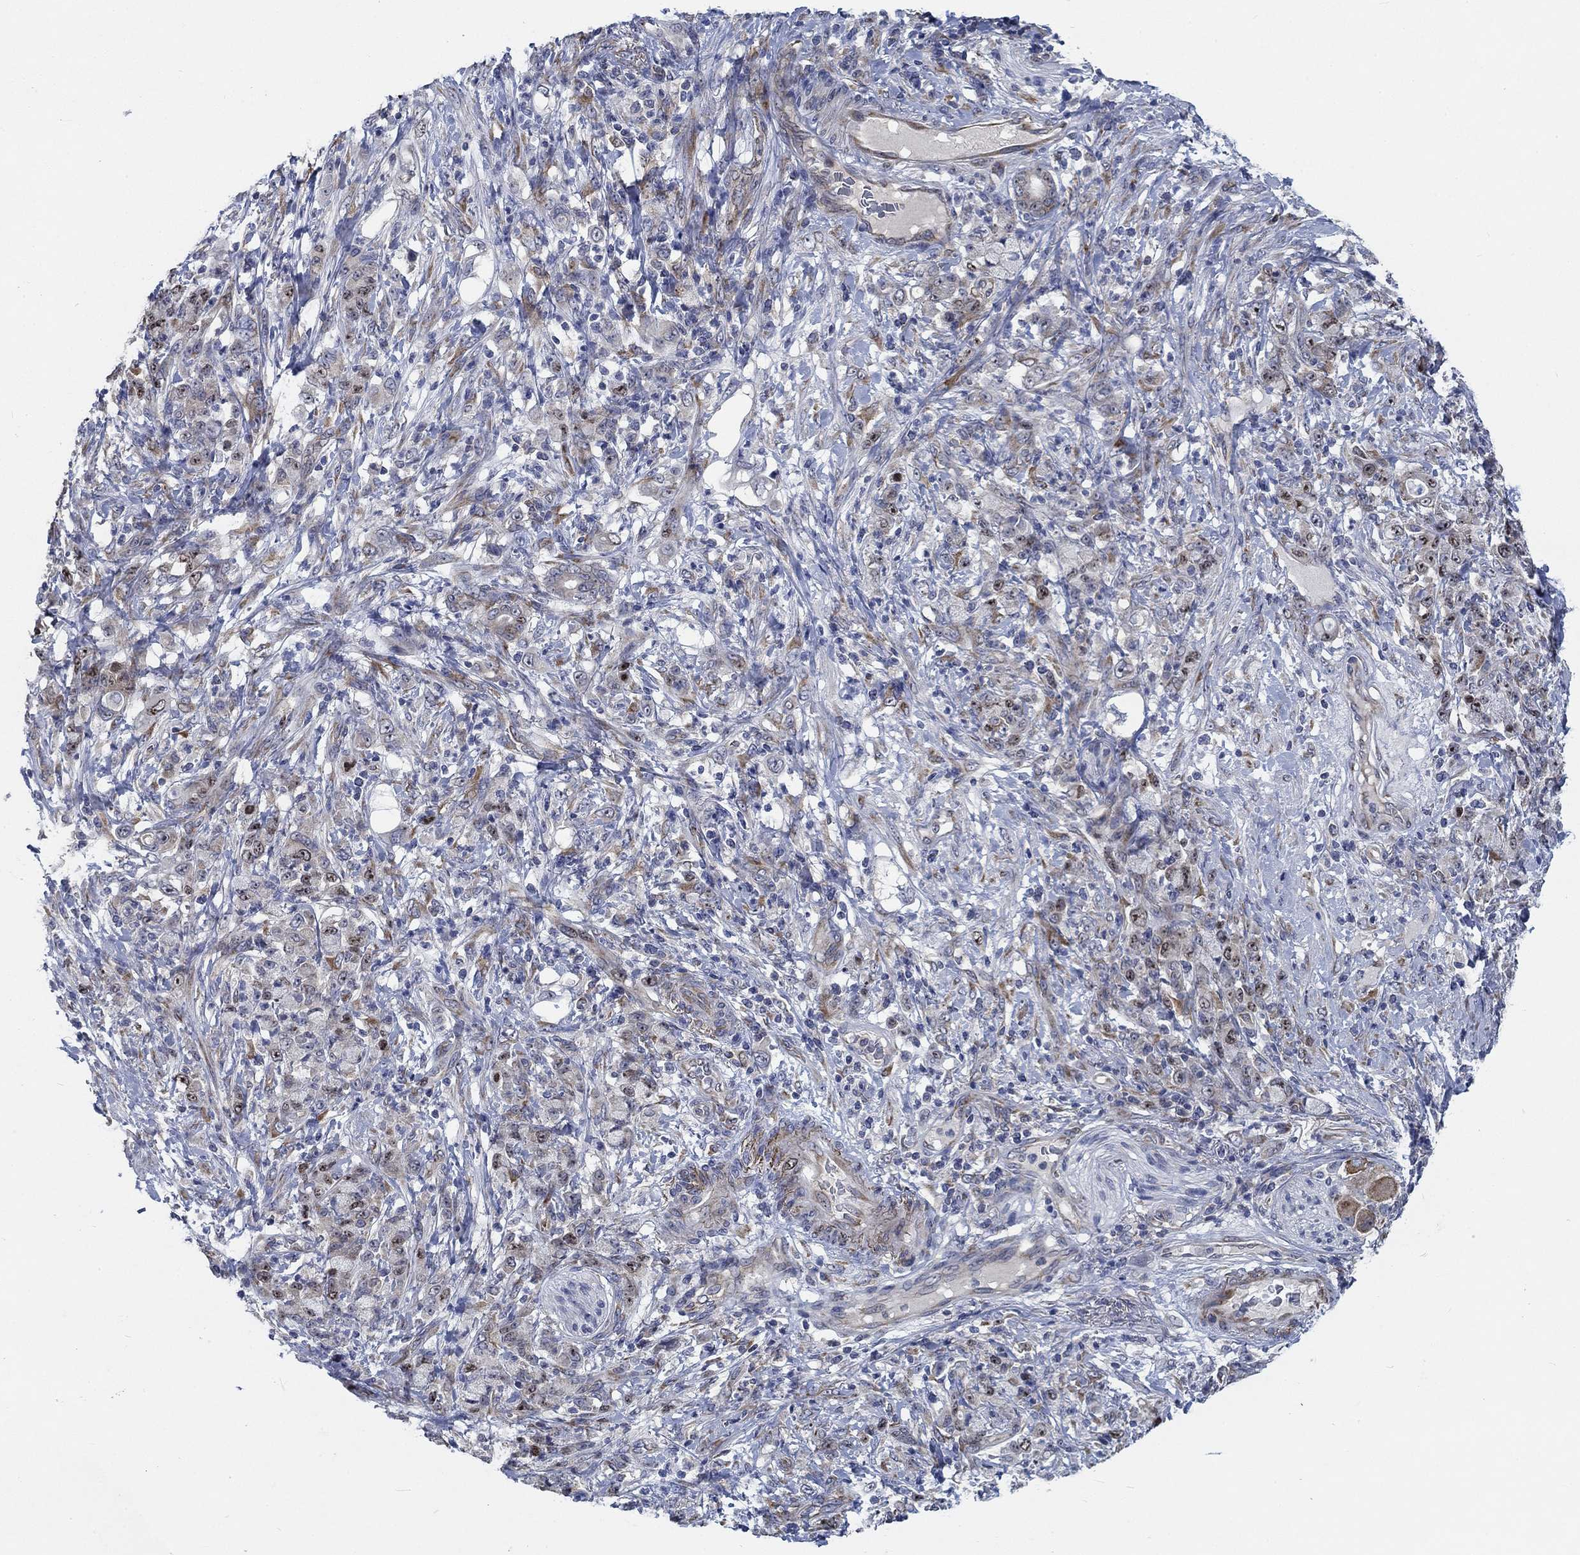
{"staining": {"intensity": "negative", "quantity": "none", "location": "none"}, "tissue": "stomach cancer", "cell_type": "Tumor cells", "image_type": "cancer", "snomed": [{"axis": "morphology", "description": "Adenocarcinoma, NOS"}, {"axis": "topography", "description": "Stomach"}], "caption": "IHC micrograph of neoplastic tissue: stomach cancer (adenocarcinoma) stained with DAB shows no significant protein staining in tumor cells. (Brightfield microscopy of DAB (3,3'-diaminobenzidine) immunohistochemistry at high magnification).", "gene": "MMP24", "patient": {"sex": "female", "age": 79}}